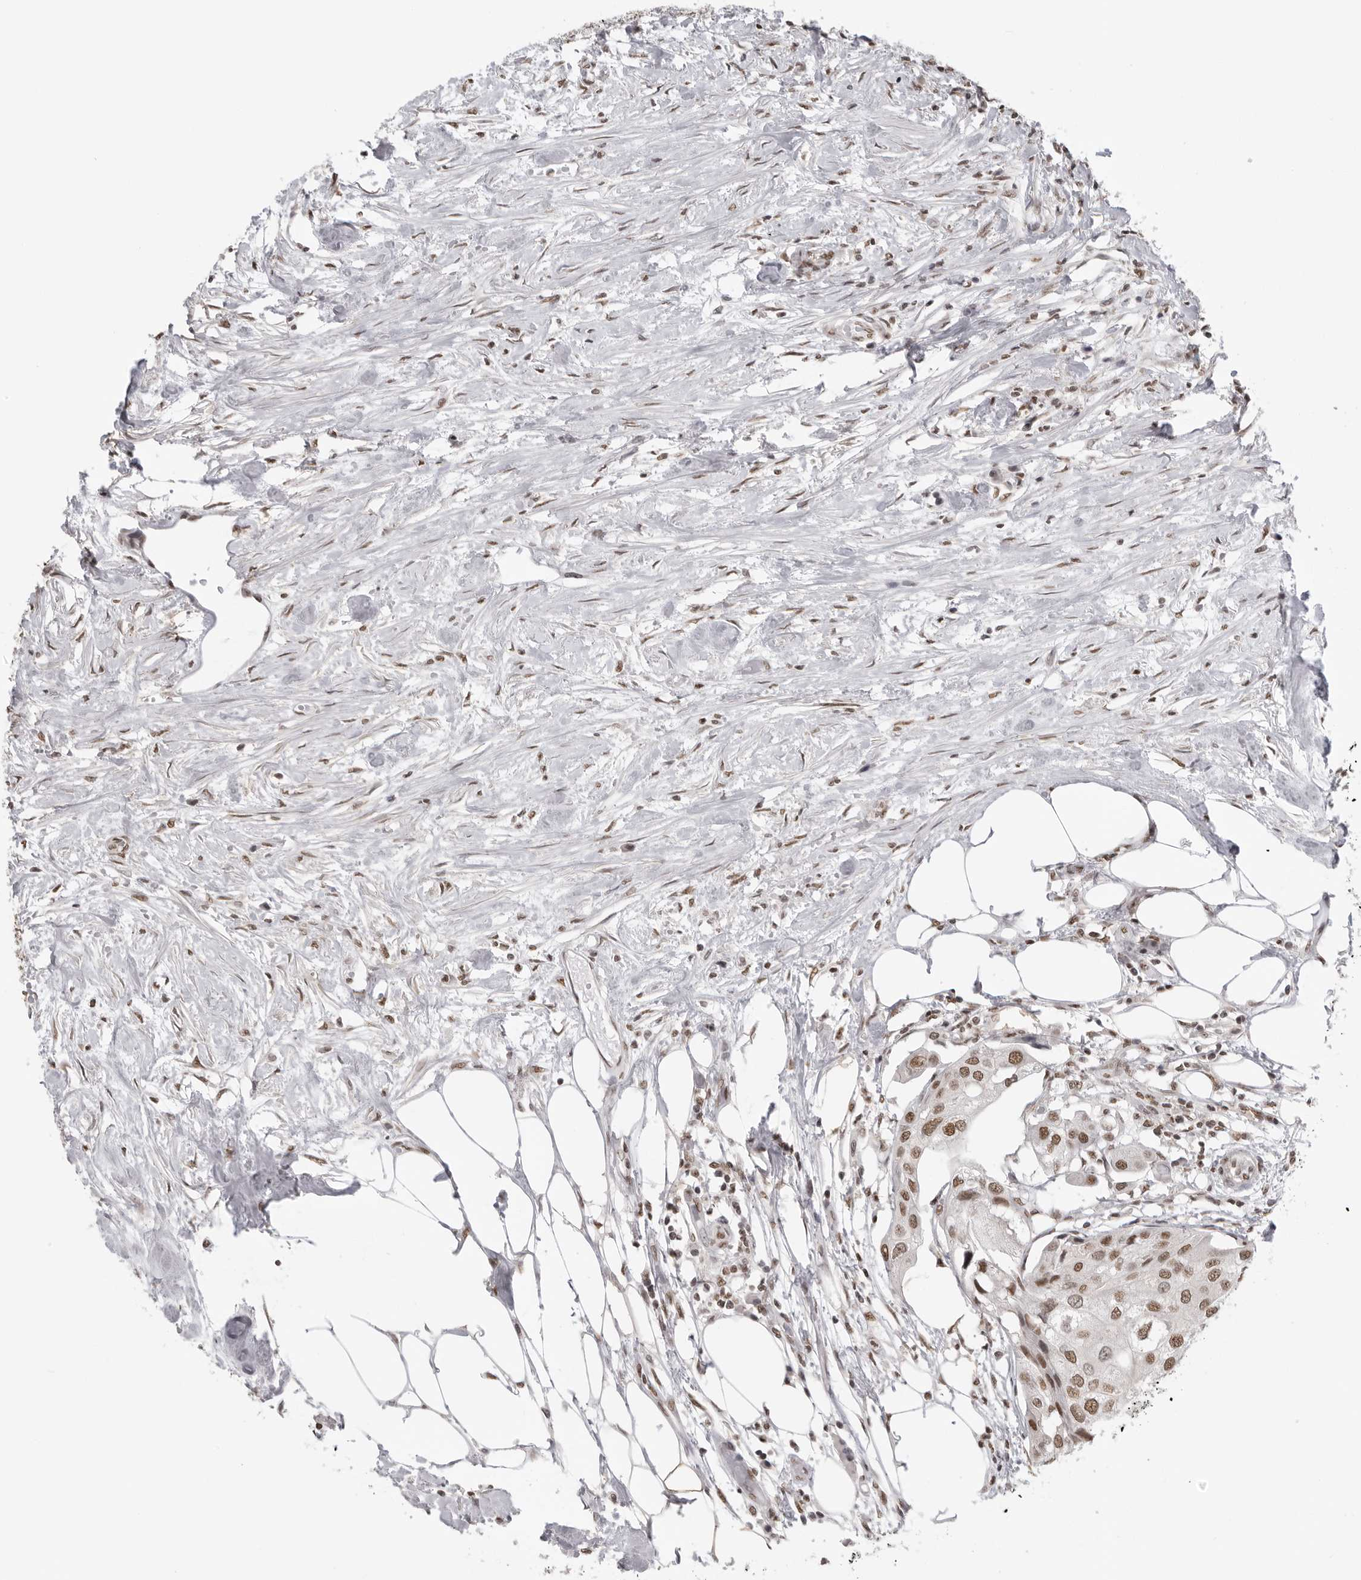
{"staining": {"intensity": "moderate", "quantity": ">75%", "location": "nuclear"}, "tissue": "urothelial cancer", "cell_type": "Tumor cells", "image_type": "cancer", "snomed": [{"axis": "morphology", "description": "Urothelial carcinoma, High grade"}, {"axis": "topography", "description": "Urinary bladder"}], "caption": "Urothelial carcinoma (high-grade) was stained to show a protein in brown. There is medium levels of moderate nuclear staining in about >75% of tumor cells. Ihc stains the protein in brown and the nuclei are stained blue.", "gene": "RPA2", "patient": {"sex": "male", "age": 64}}